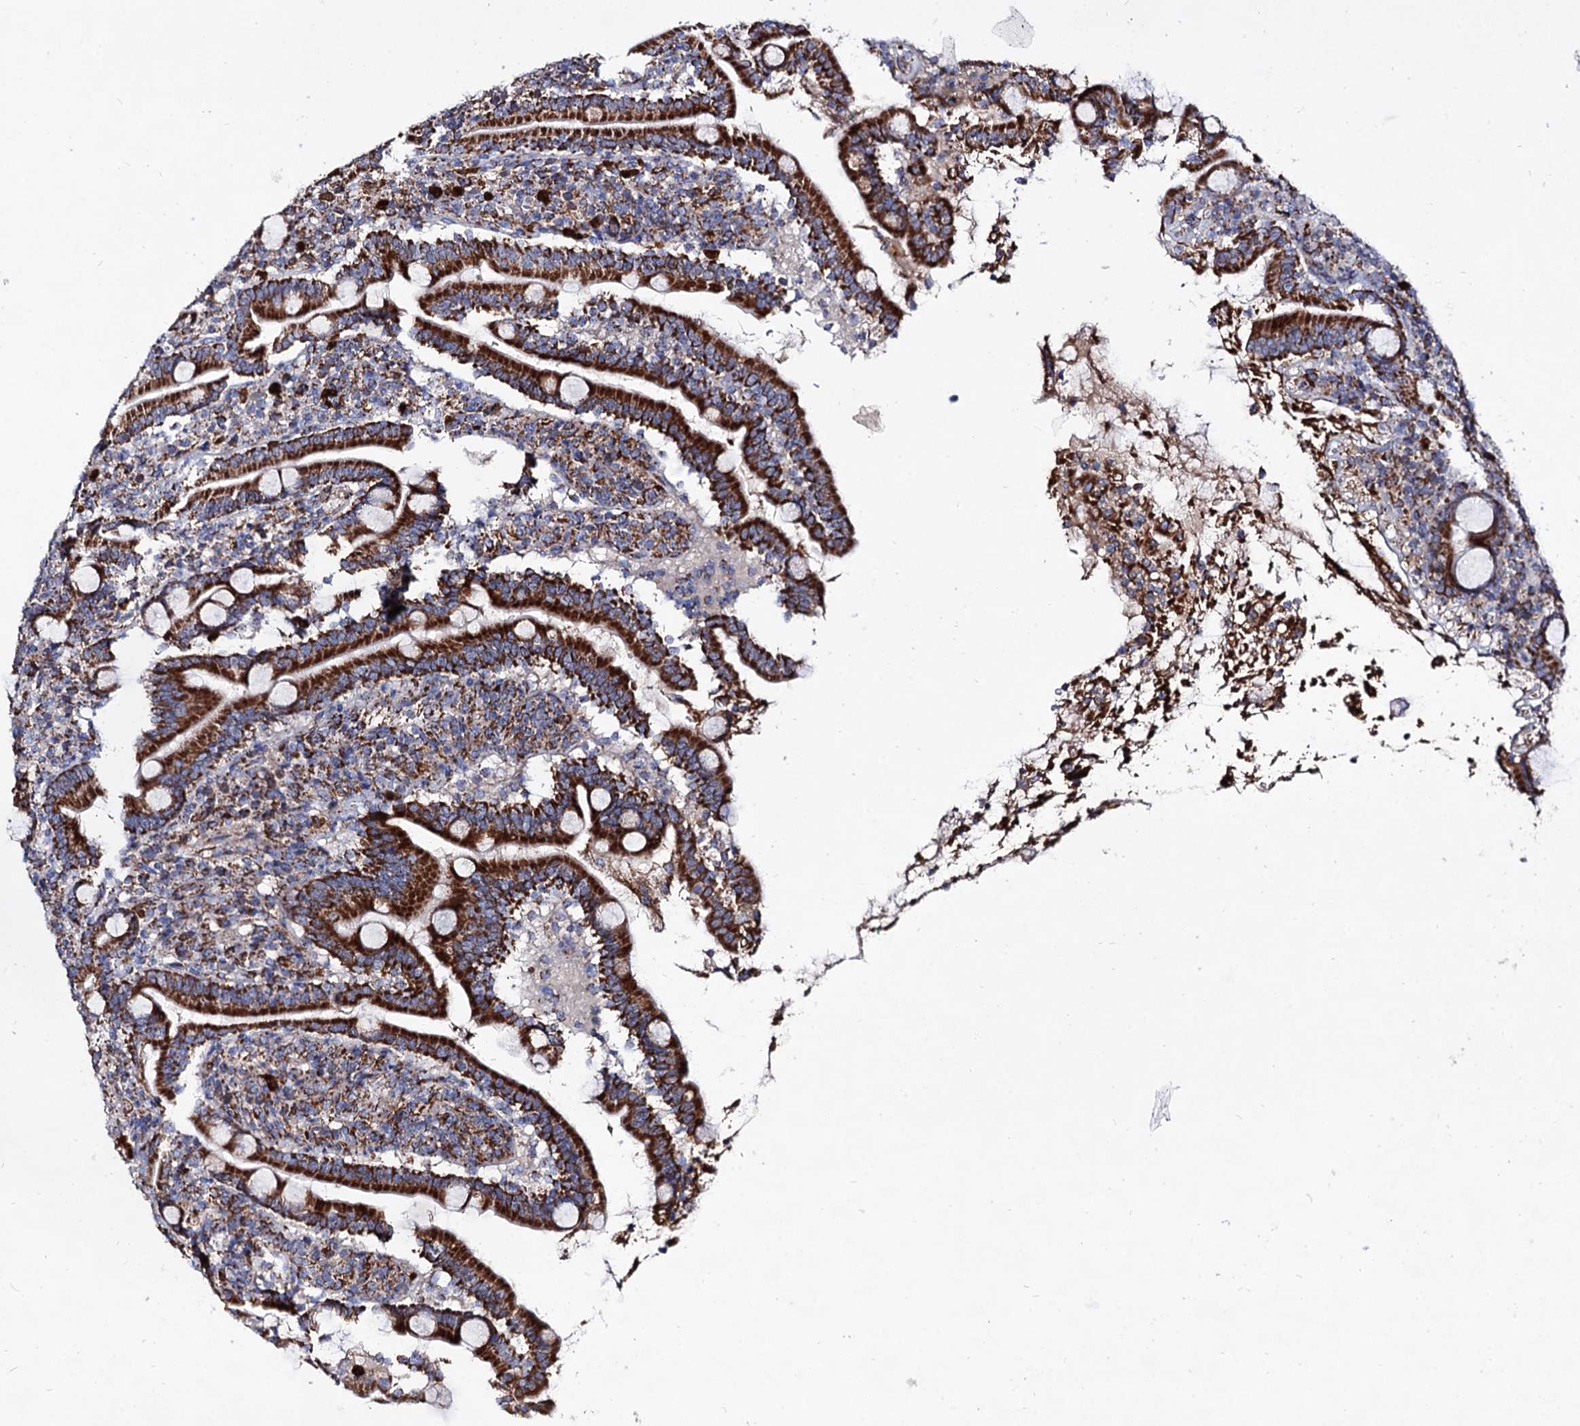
{"staining": {"intensity": "strong", "quantity": ">75%", "location": "cytoplasmic/membranous"}, "tissue": "duodenum", "cell_type": "Glandular cells", "image_type": "normal", "snomed": [{"axis": "morphology", "description": "Normal tissue, NOS"}, {"axis": "topography", "description": "Duodenum"}], "caption": "Immunohistochemical staining of benign duodenum shows high levels of strong cytoplasmic/membranous staining in approximately >75% of glandular cells.", "gene": "ACAD9", "patient": {"sex": "male", "age": 35}}